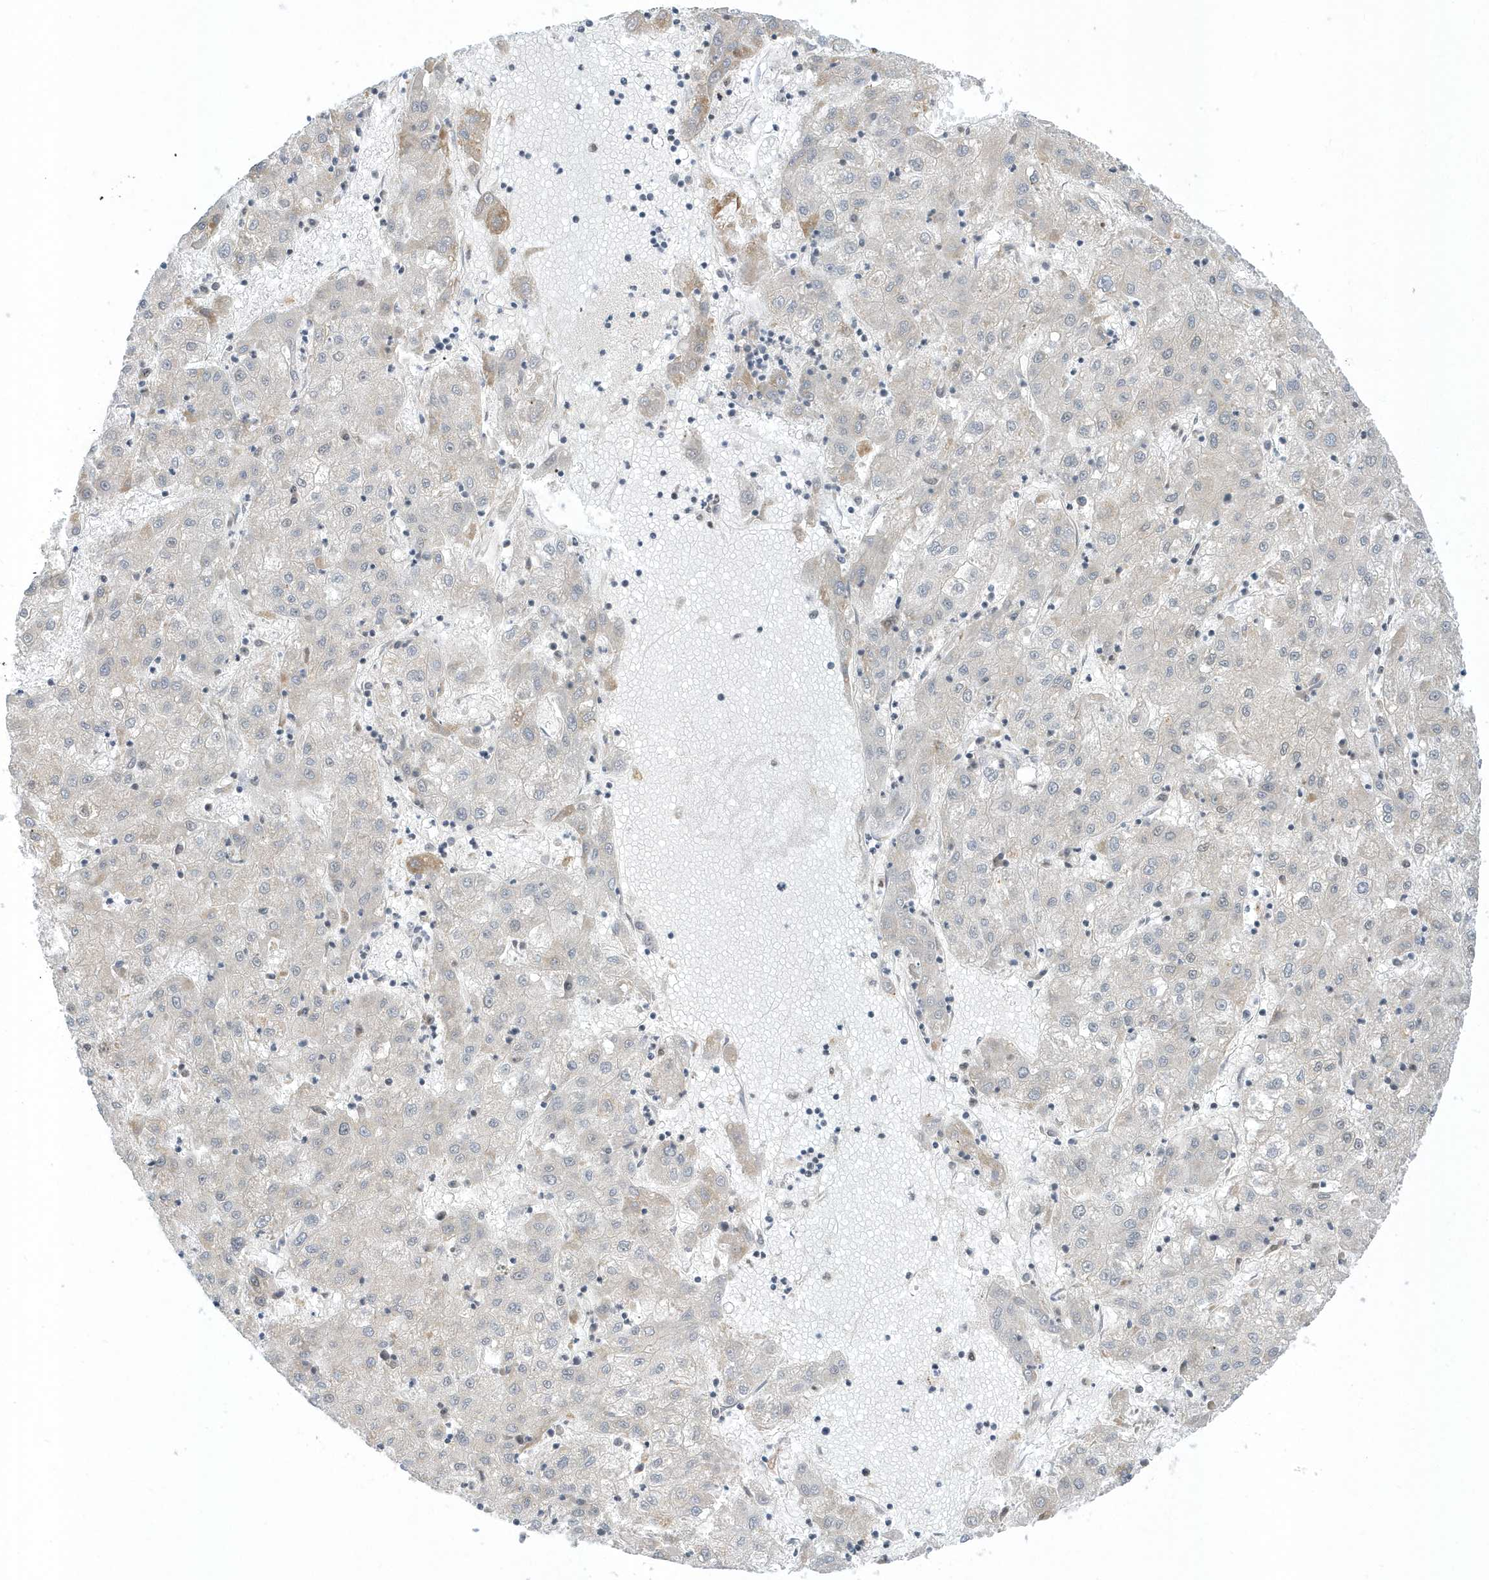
{"staining": {"intensity": "negative", "quantity": "none", "location": "none"}, "tissue": "liver cancer", "cell_type": "Tumor cells", "image_type": "cancer", "snomed": [{"axis": "morphology", "description": "Carcinoma, Hepatocellular, NOS"}, {"axis": "topography", "description": "Liver"}], "caption": "Immunohistochemistry (IHC) image of neoplastic tissue: hepatocellular carcinoma (liver) stained with DAB reveals no significant protein staining in tumor cells. (Stains: DAB (3,3'-diaminobenzidine) IHC with hematoxylin counter stain, Microscopy: brightfield microscopy at high magnification).", "gene": "ZNF740", "patient": {"sex": "male", "age": 72}}